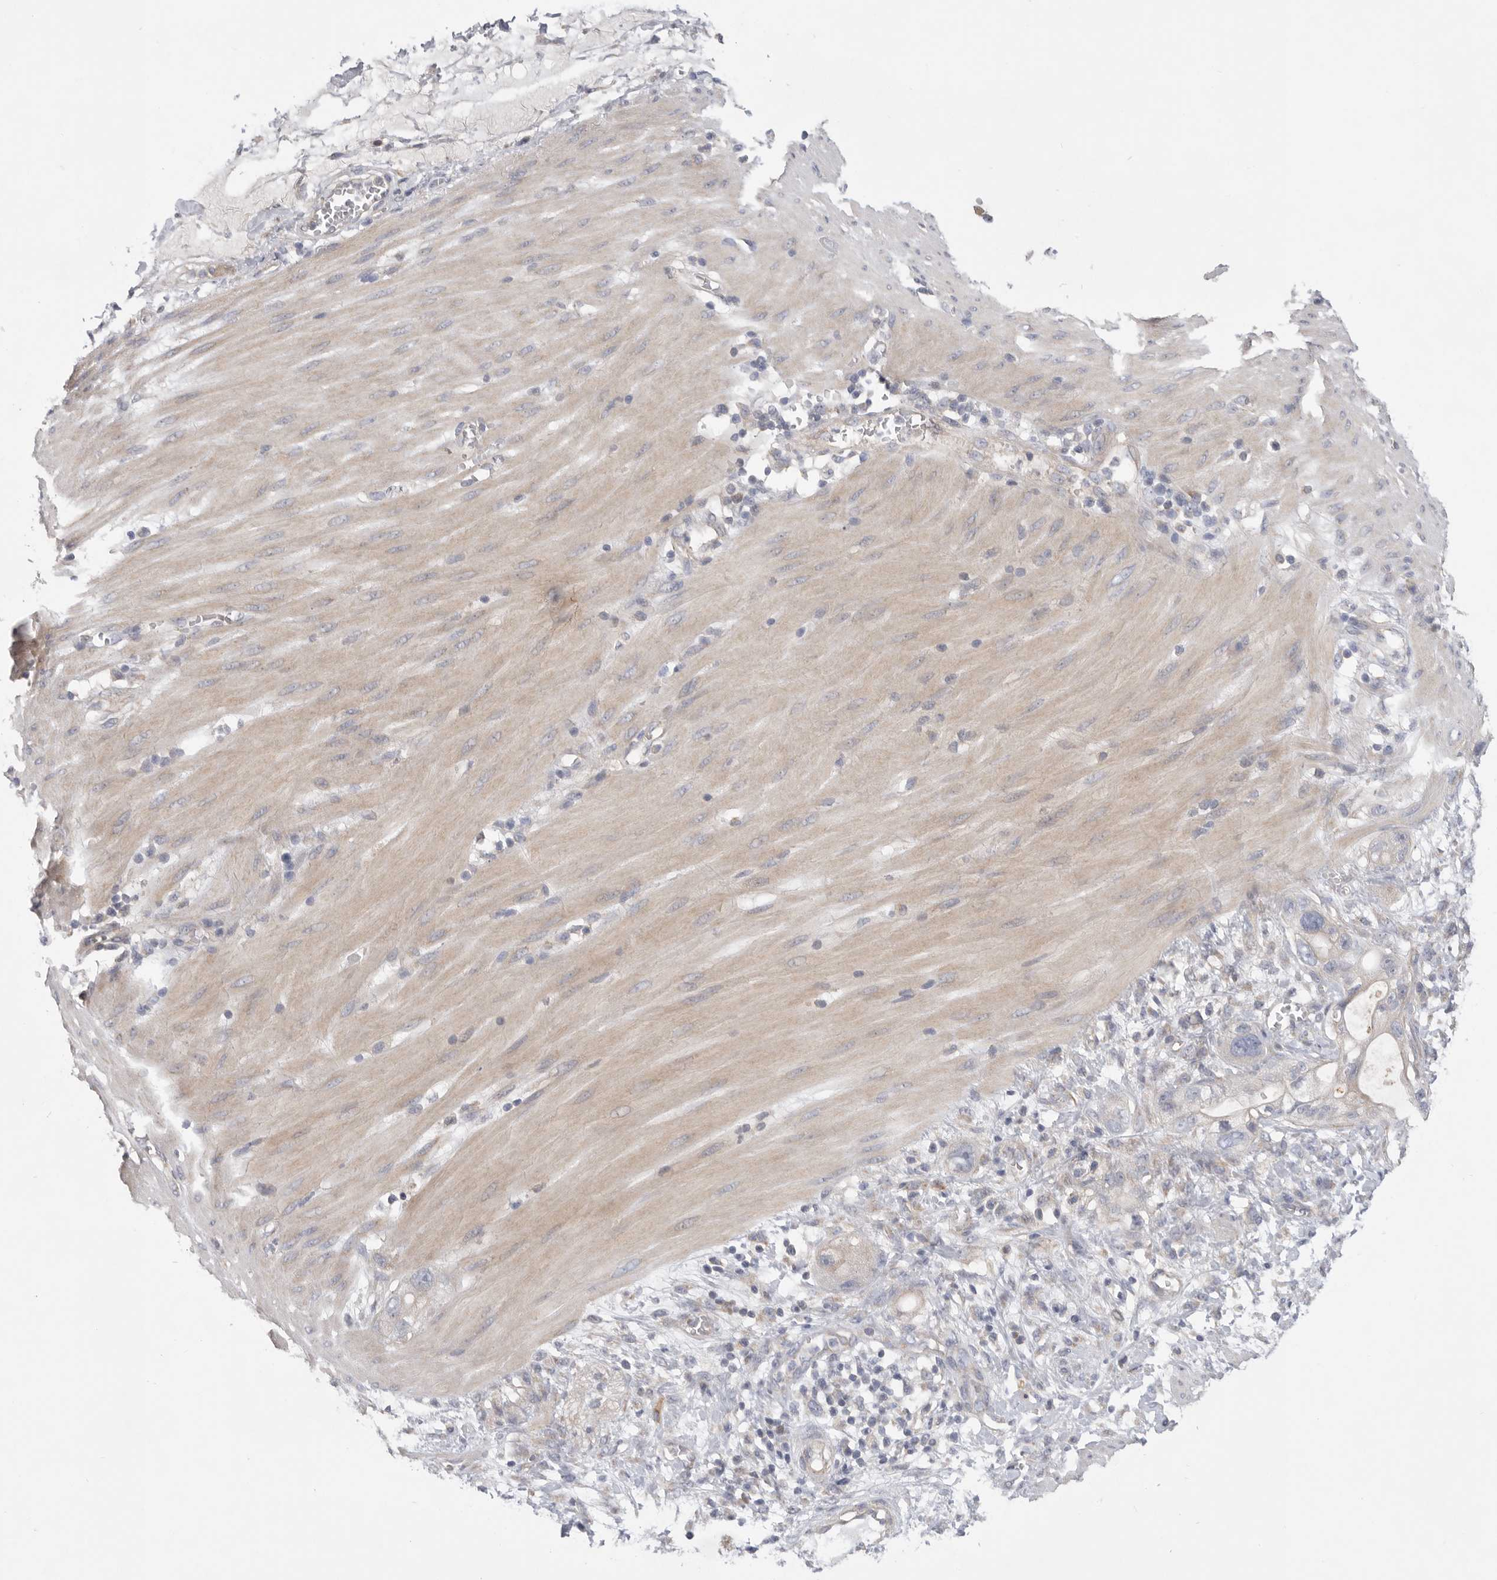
{"staining": {"intensity": "negative", "quantity": "none", "location": "none"}, "tissue": "stomach cancer", "cell_type": "Tumor cells", "image_type": "cancer", "snomed": [{"axis": "morphology", "description": "Adenocarcinoma, NOS"}, {"axis": "topography", "description": "Stomach"}, {"axis": "topography", "description": "Stomach, lower"}], "caption": "DAB (3,3'-diaminobenzidine) immunohistochemical staining of adenocarcinoma (stomach) displays no significant expression in tumor cells.", "gene": "MTFR1L", "patient": {"sex": "female", "age": 48}}